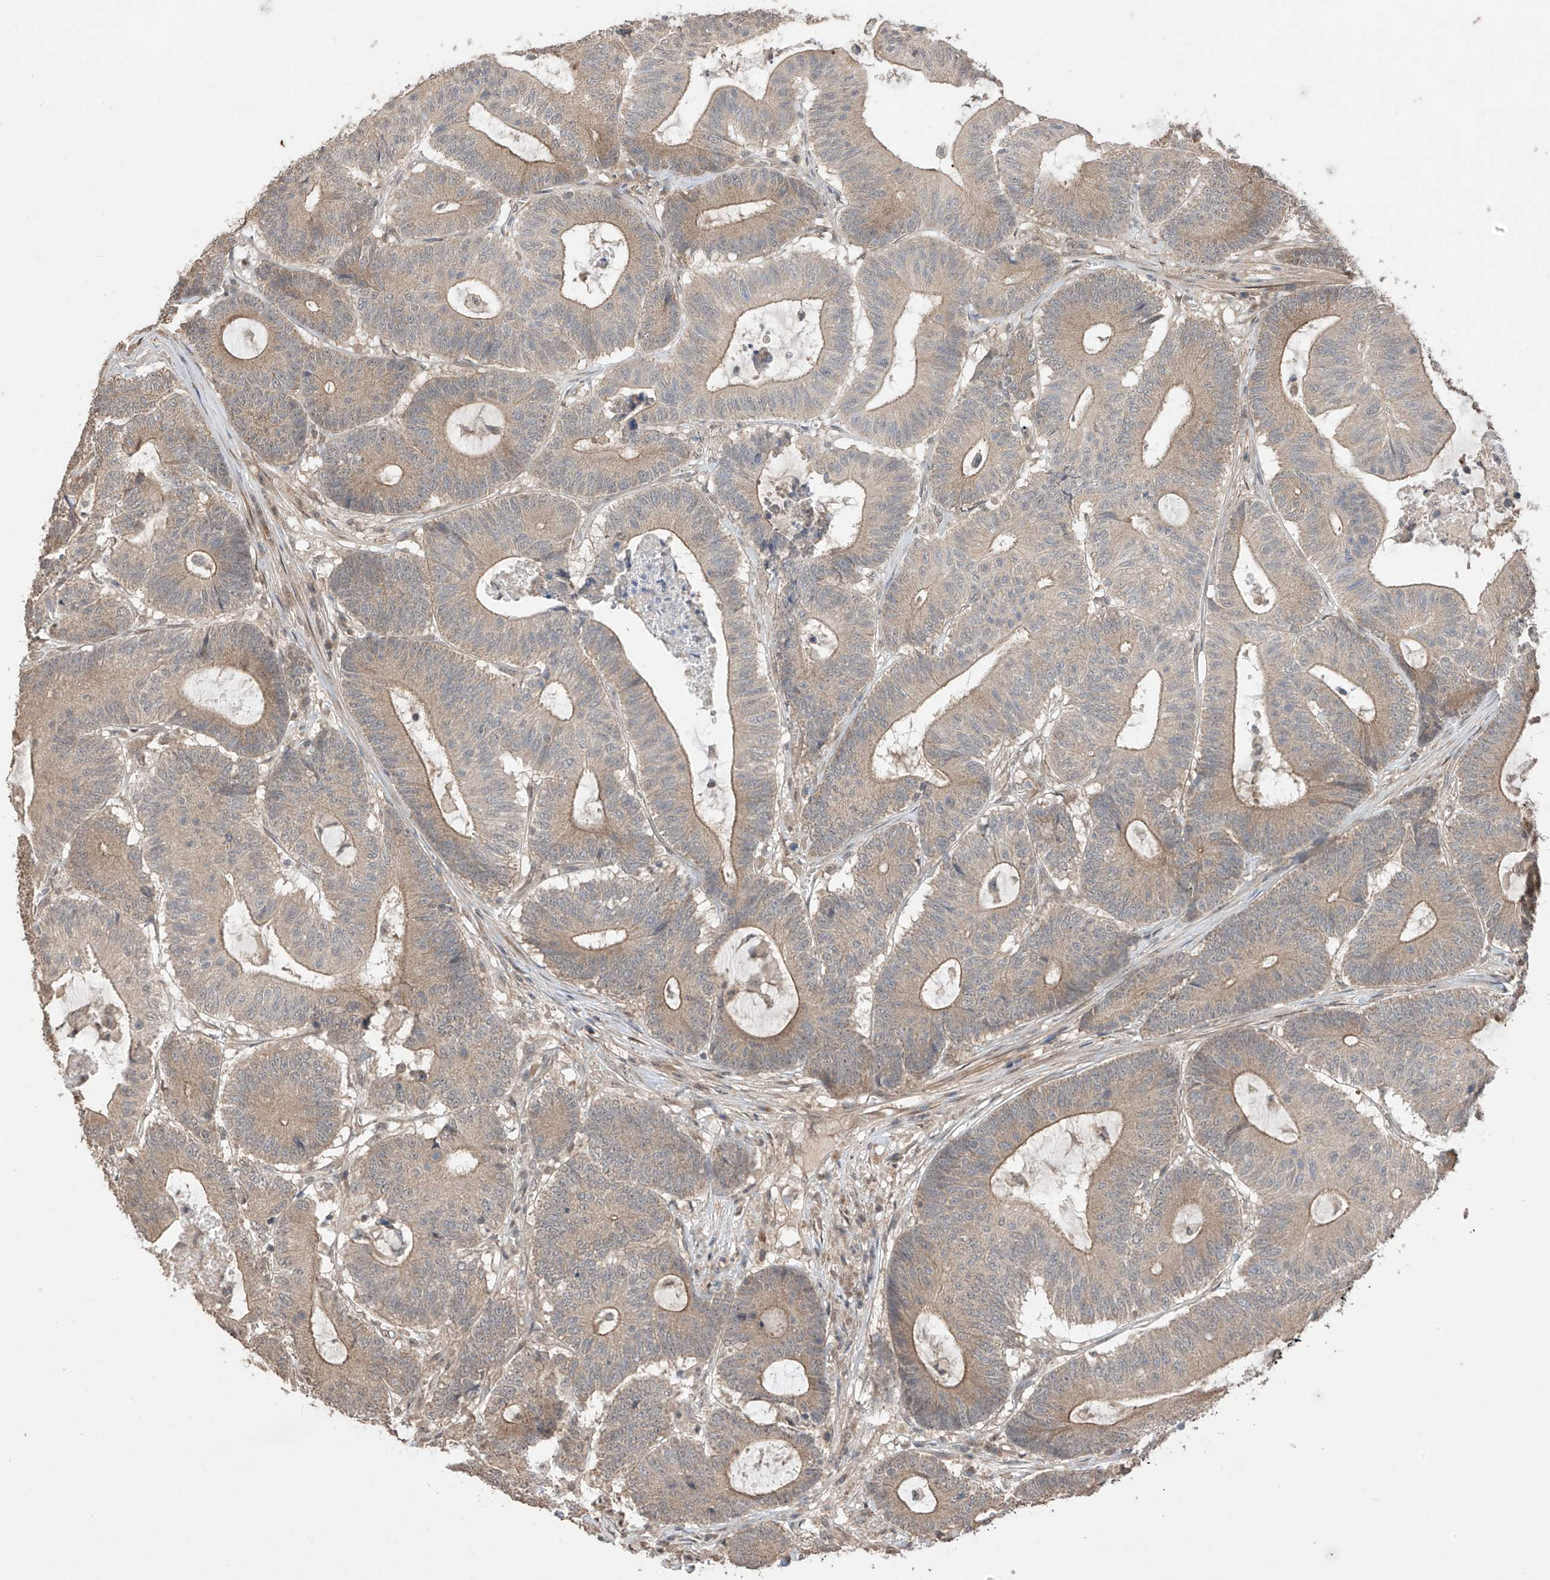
{"staining": {"intensity": "moderate", "quantity": "25%-75%", "location": "cytoplasmic/membranous"}, "tissue": "colorectal cancer", "cell_type": "Tumor cells", "image_type": "cancer", "snomed": [{"axis": "morphology", "description": "Adenocarcinoma, NOS"}, {"axis": "topography", "description": "Colon"}], "caption": "Immunohistochemistry (IHC) (DAB (3,3'-diaminobenzidine)) staining of human colorectal cancer (adenocarcinoma) displays moderate cytoplasmic/membranous protein positivity in approximately 25%-75% of tumor cells.", "gene": "LATS1", "patient": {"sex": "female", "age": 84}}